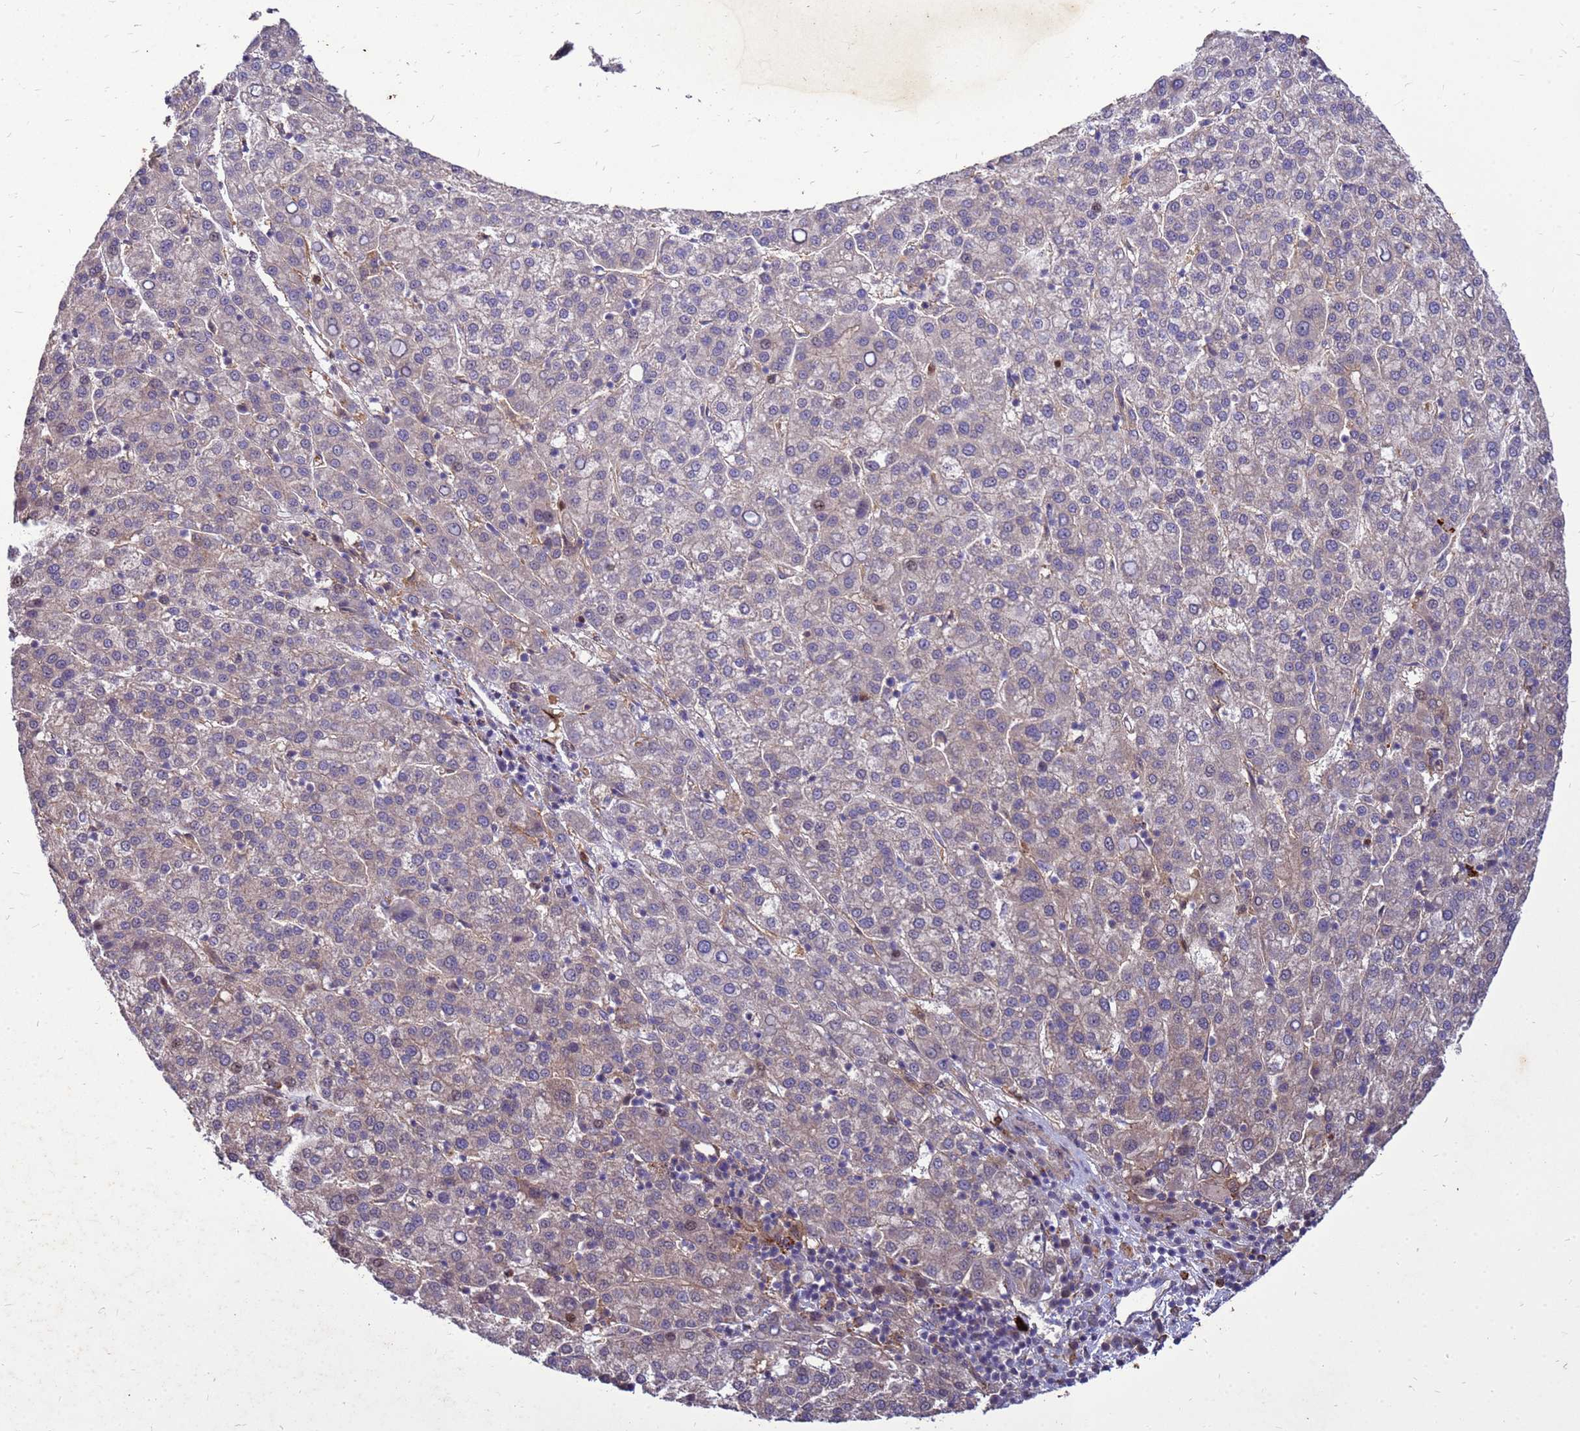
{"staining": {"intensity": "negative", "quantity": "none", "location": "none"}, "tissue": "liver cancer", "cell_type": "Tumor cells", "image_type": "cancer", "snomed": [{"axis": "morphology", "description": "Carcinoma, Hepatocellular, NOS"}, {"axis": "topography", "description": "Liver"}], "caption": "Micrograph shows no significant protein positivity in tumor cells of liver cancer.", "gene": "RNF215", "patient": {"sex": "female", "age": 58}}